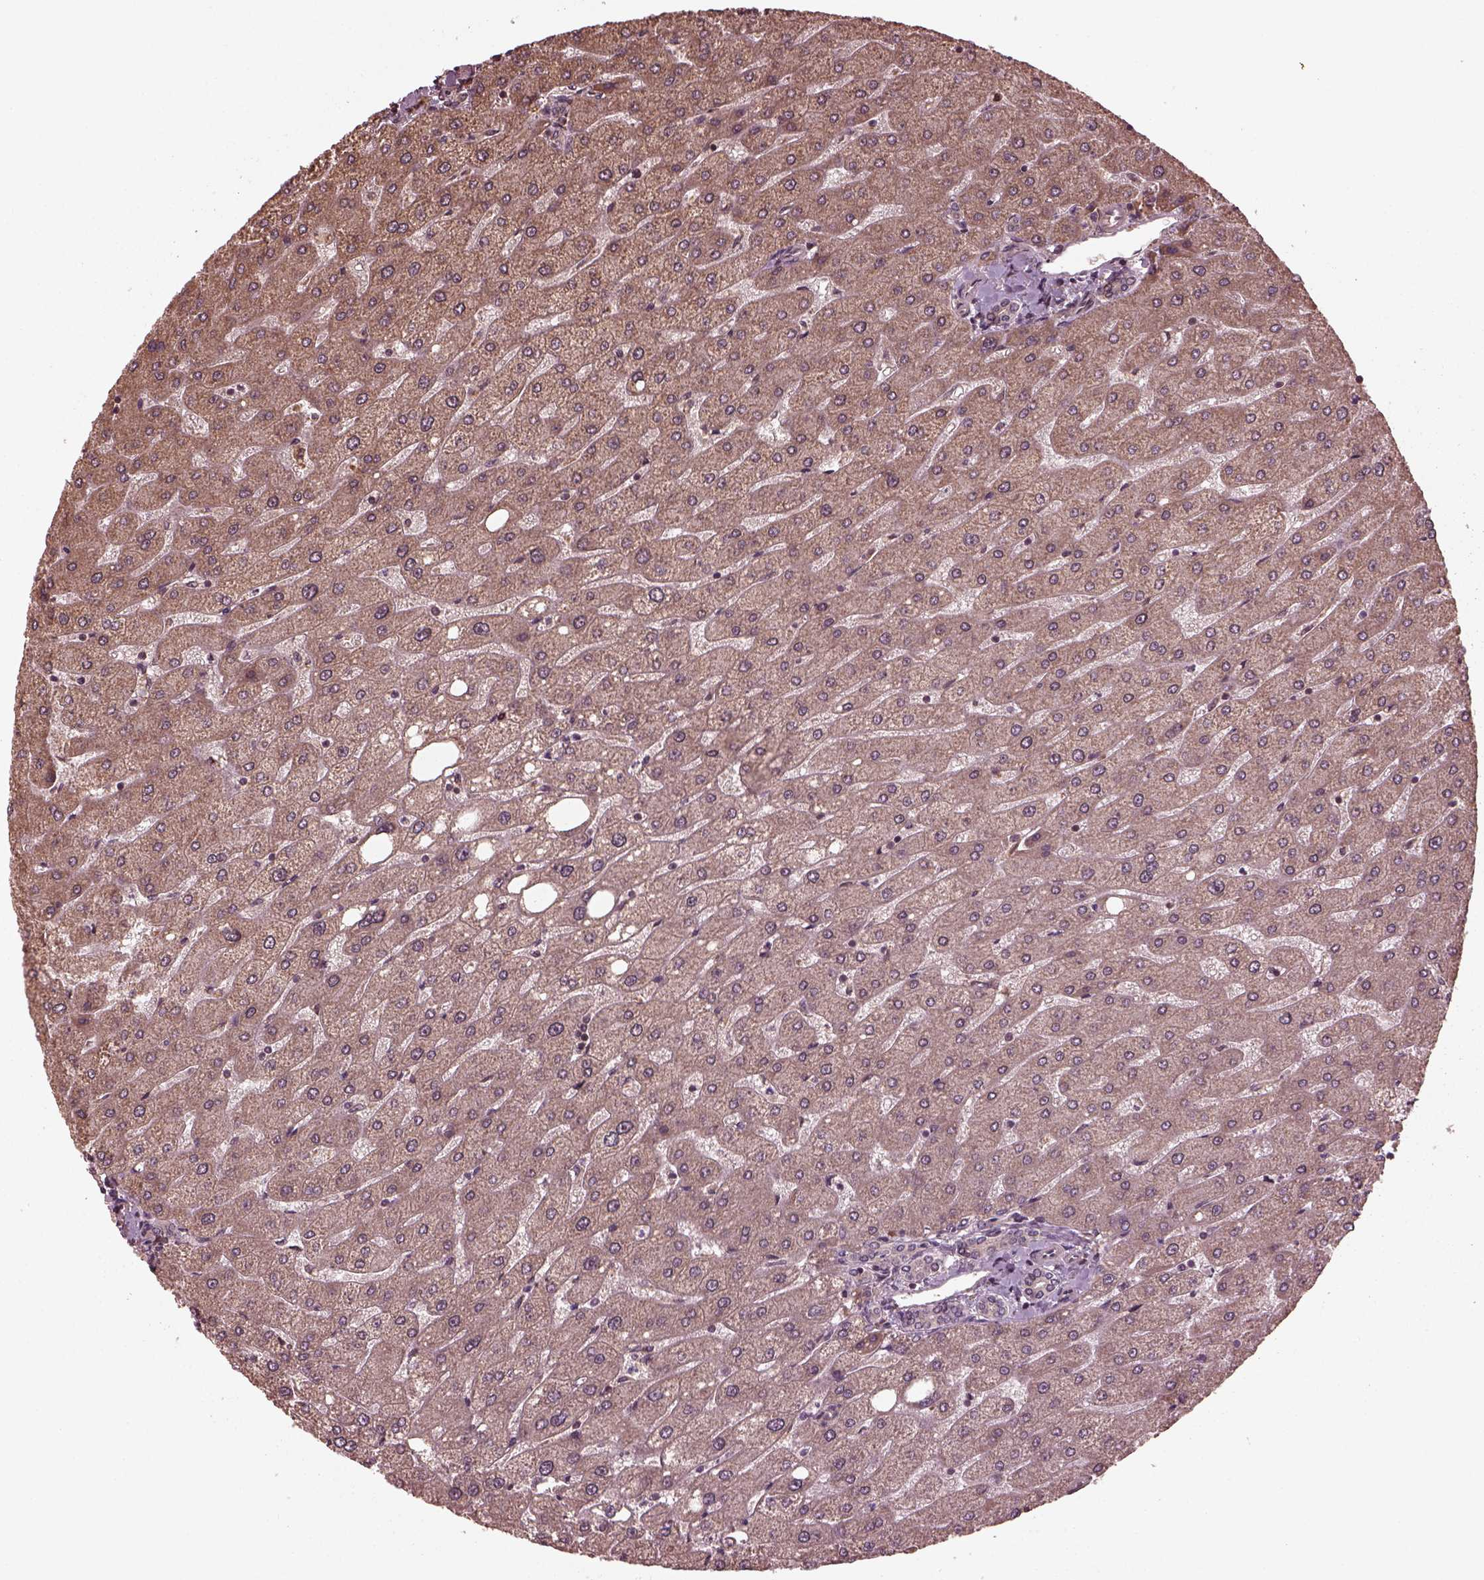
{"staining": {"intensity": "weak", "quantity": ">75%", "location": "cytoplasmic/membranous"}, "tissue": "liver", "cell_type": "Cholangiocytes", "image_type": "normal", "snomed": [{"axis": "morphology", "description": "Normal tissue, NOS"}, {"axis": "topography", "description": "Liver"}], "caption": "Protein staining by immunohistochemistry (IHC) shows weak cytoplasmic/membranous positivity in about >75% of cholangiocytes in normal liver. Using DAB (brown) and hematoxylin (blue) stains, captured at high magnification using brightfield microscopy.", "gene": "ZNF292", "patient": {"sex": "male", "age": 67}}